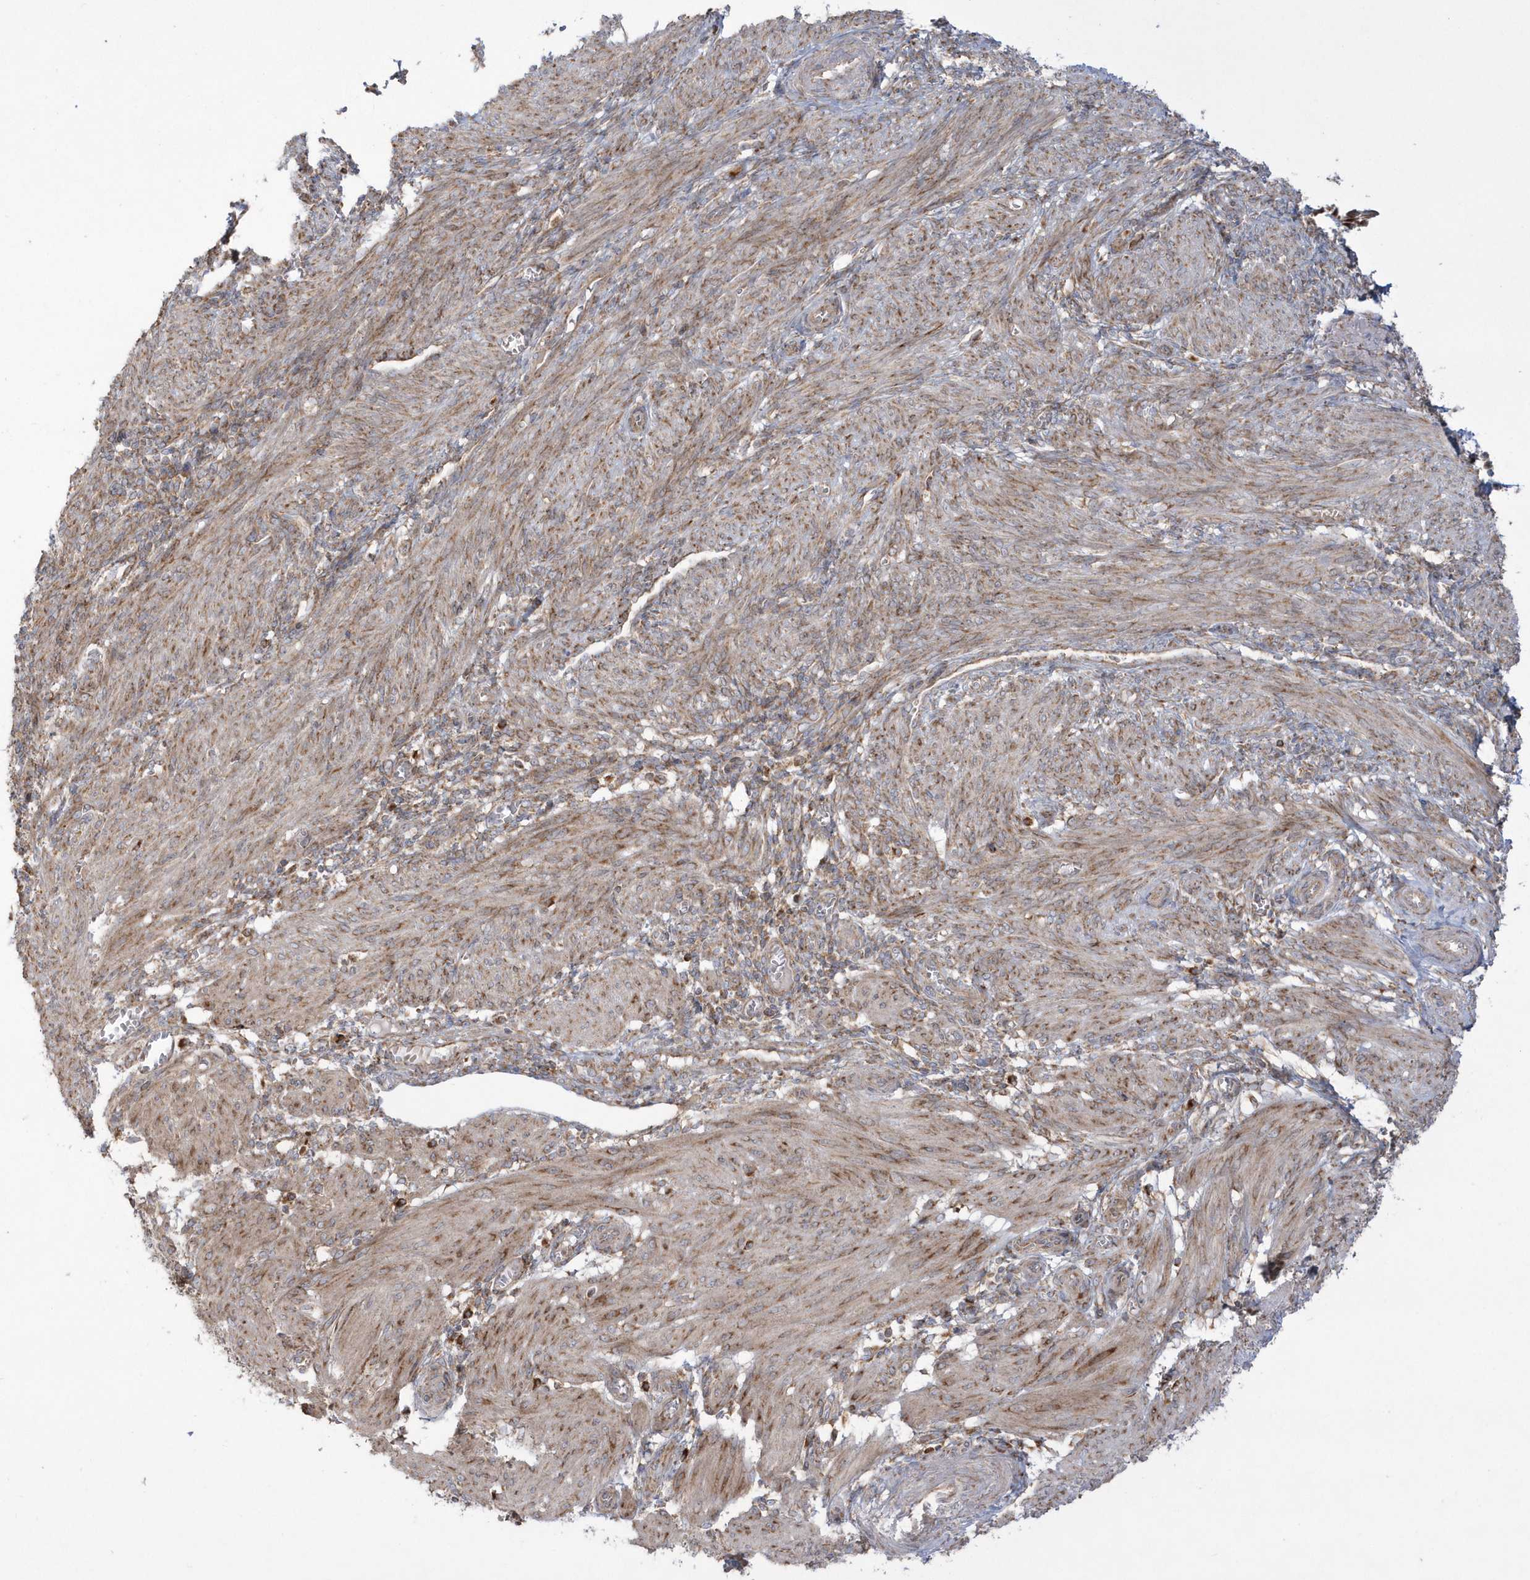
{"staining": {"intensity": "moderate", "quantity": ">75%", "location": "cytoplasmic/membranous"}, "tissue": "smooth muscle", "cell_type": "Smooth muscle cells", "image_type": "normal", "snomed": [{"axis": "morphology", "description": "Normal tissue, NOS"}, {"axis": "topography", "description": "Smooth muscle"}], "caption": "Smooth muscle cells reveal medium levels of moderate cytoplasmic/membranous staining in approximately >75% of cells in normal human smooth muscle.", "gene": "SH3BP2", "patient": {"sex": "female", "age": 39}}